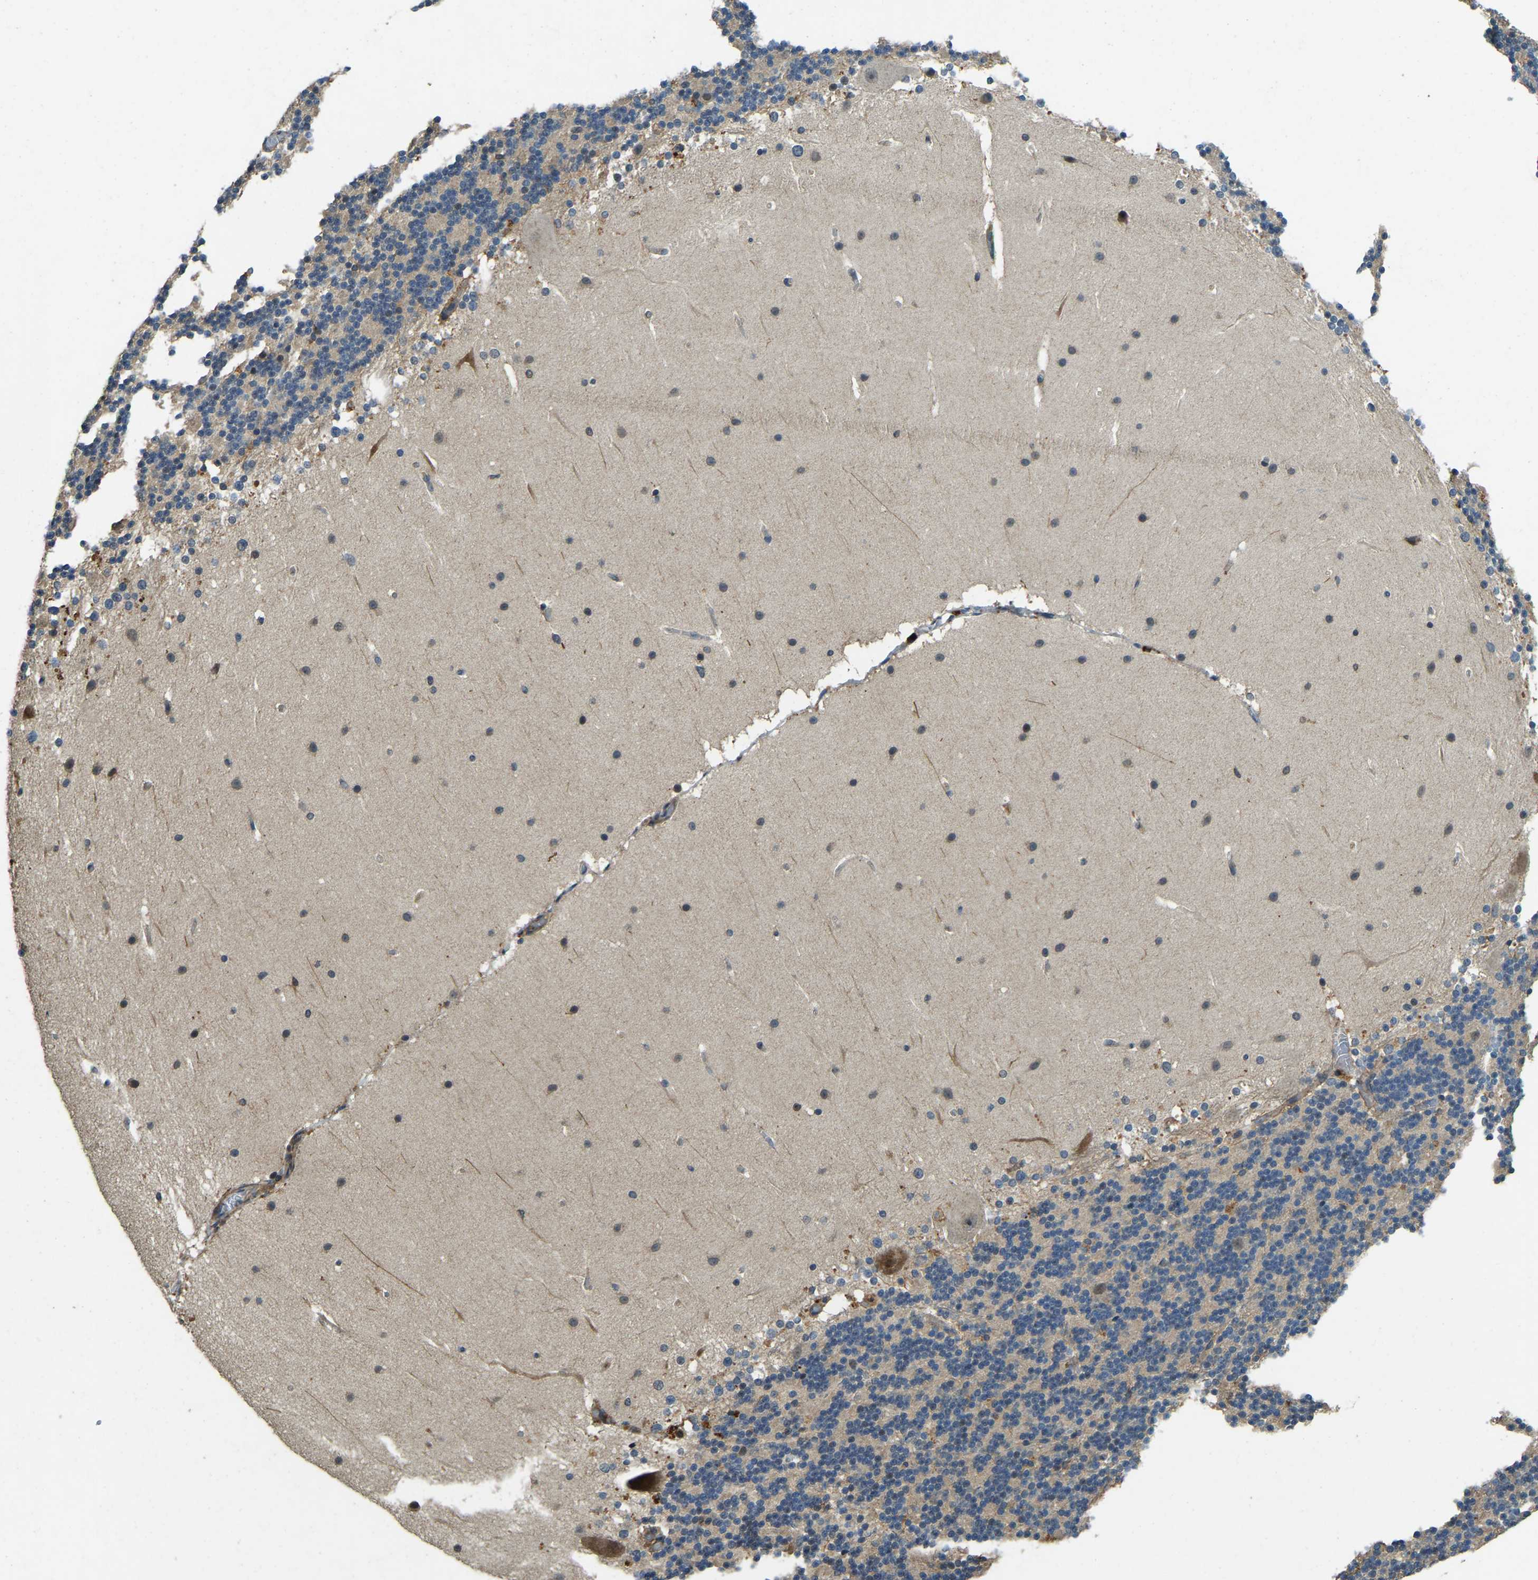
{"staining": {"intensity": "weak", "quantity": "<25%", "location": "cytoplasmic/membranous"}, "tissue": "cerebellum", "cell_type": "Cells in granular layer", "image_type": "normal", "snomed": [{"axis": "morphology", "description": "Normal tissue, NOS"}, {"axis": "topography", "description": "Cerebellum"}], "caption": "The immunohistochemistry histopathology image has no significant expression in cells in granular layer of cerebellum.", "gene": "ATP8B1", "patient": {"sex": "female", "age": 19}}